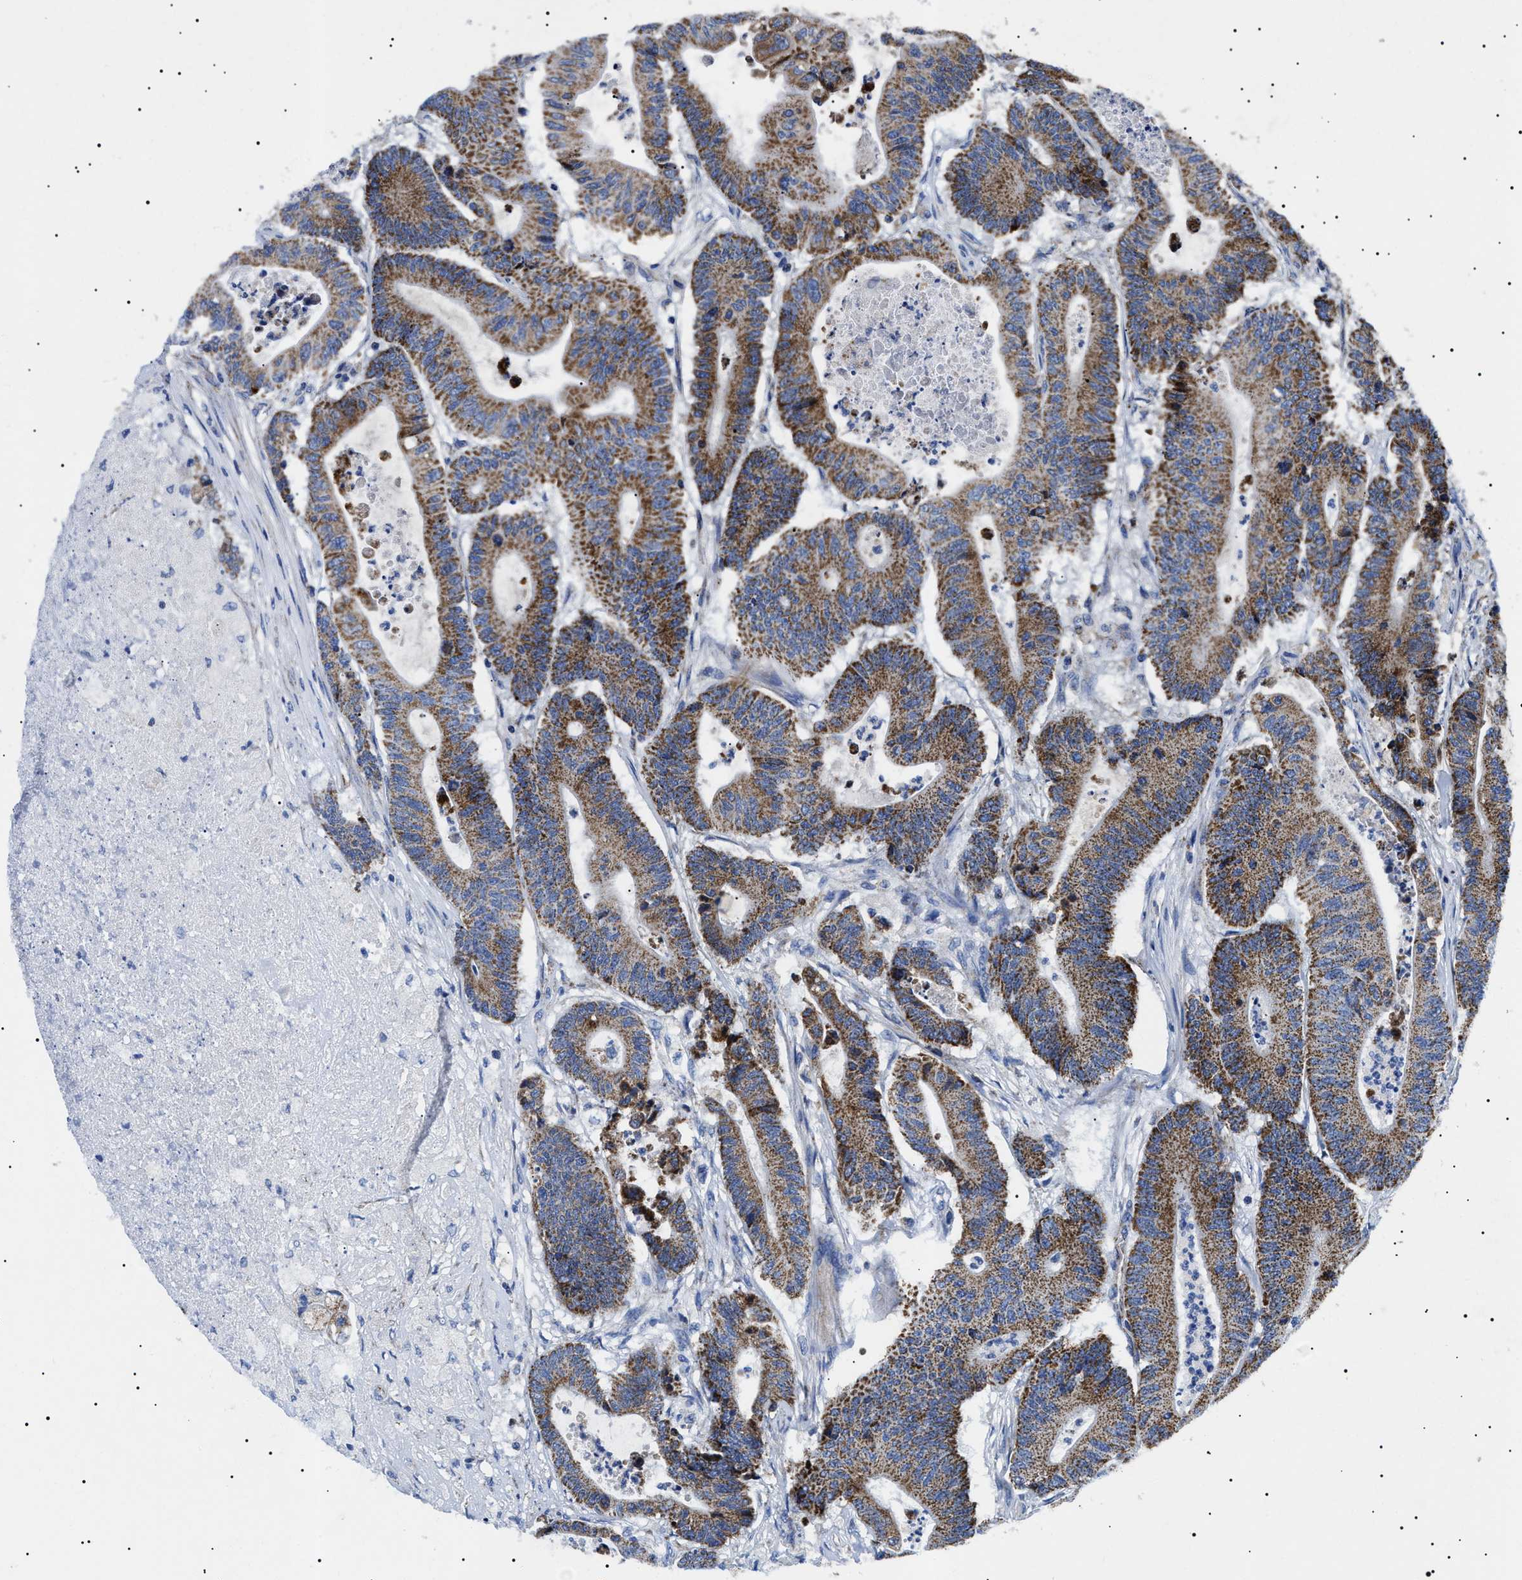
{"staining": {"intensity": "strong", "quantity": ">75%", "location": "cytoplasmic/membranous"}, "tissue": "colorectal cancer", "cell_type": "Tumor cells", "image_type": "cancer", "snomed": [{"axis": "morphology", "description": "Adenocarcinoma, NOS"}, {"axis": "topography", "description": "Colon"}], "caption": "This histopathology image shows IHC staining of colorectal adenocarcinoma, with high strong cytoplasmic/membranous positivity in approximately >75% of tumor cells.", "gene": "CHRDL2", "patient": {"sex": "female", "age": 84}}